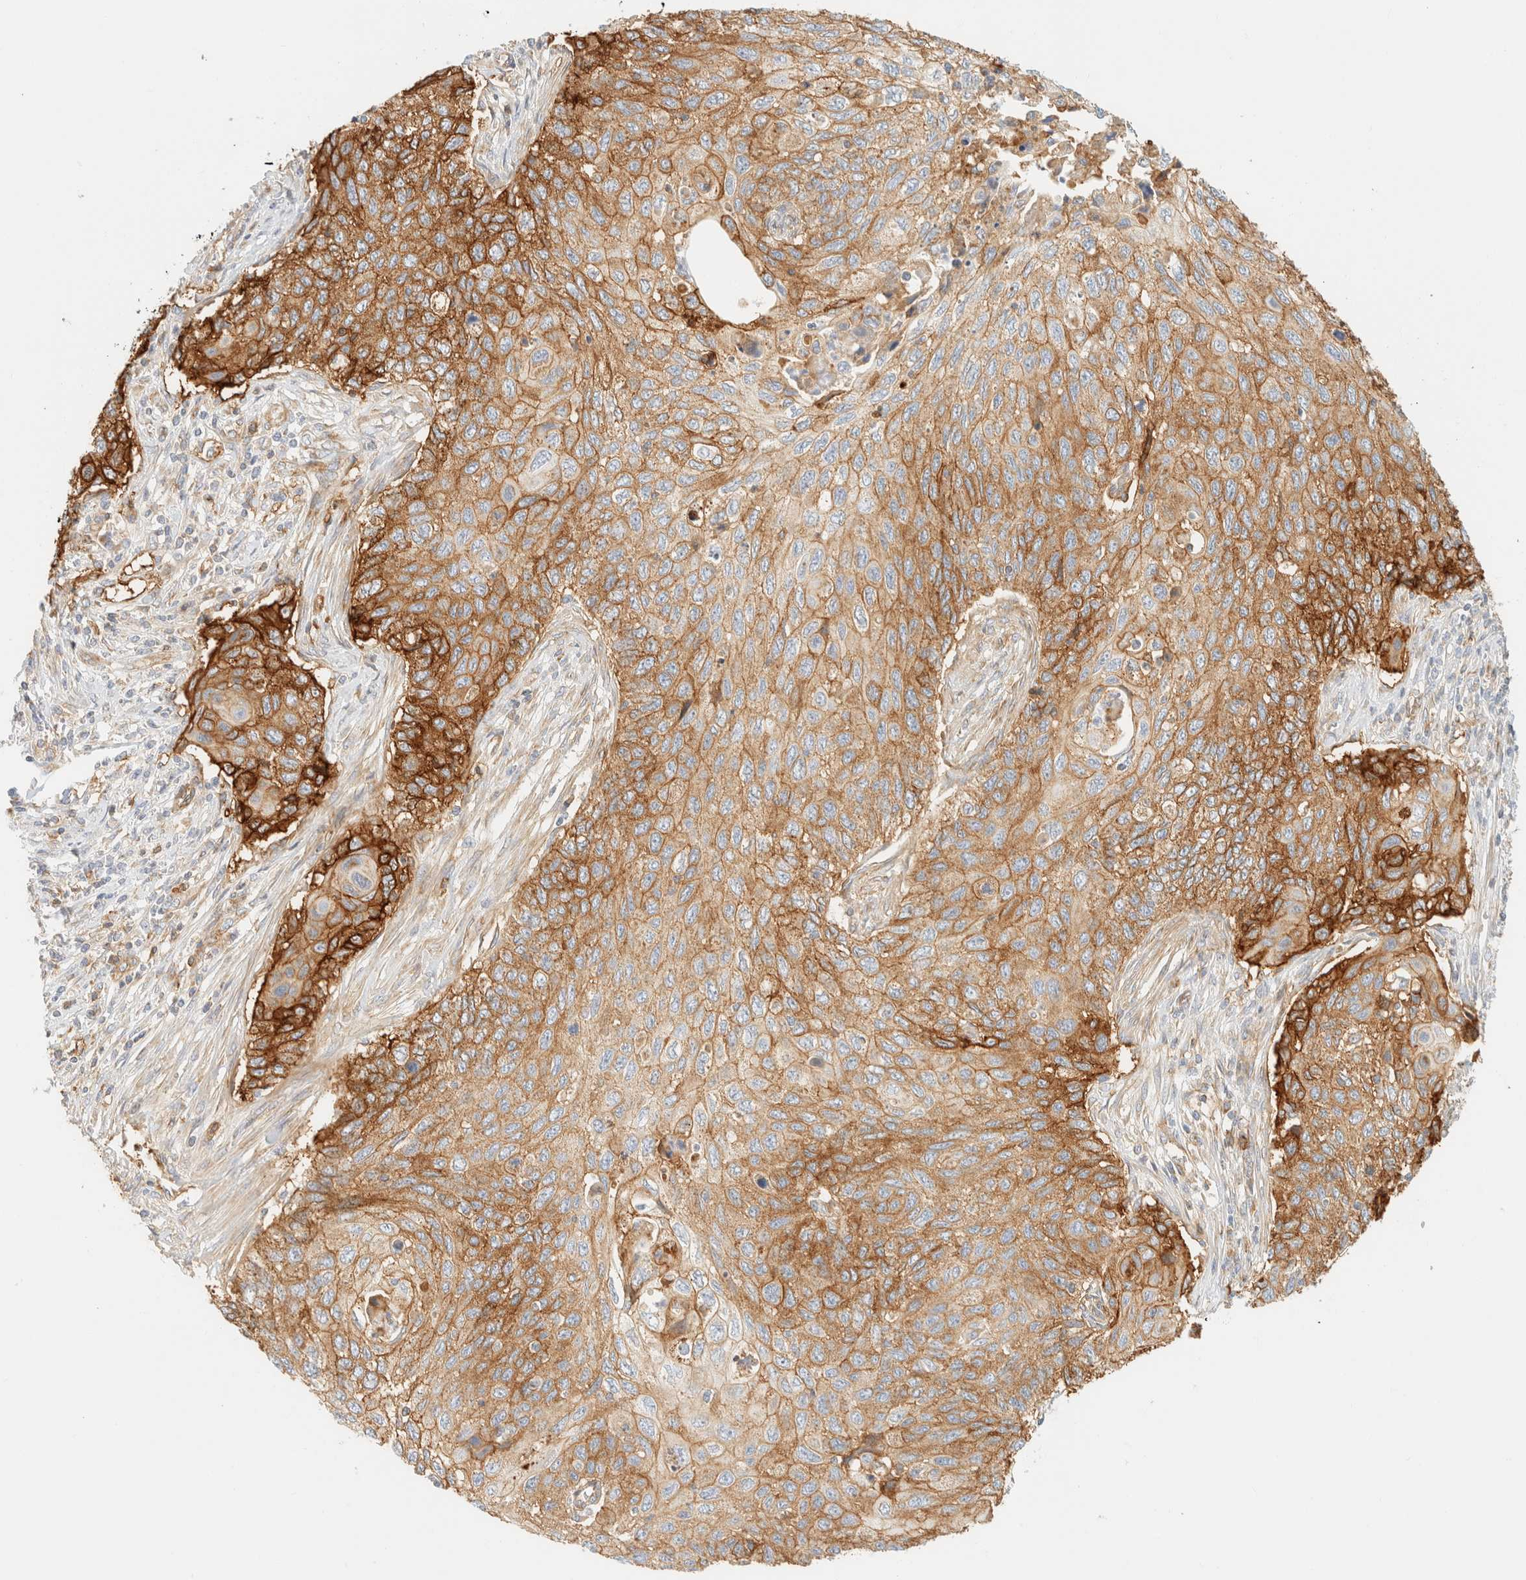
{"staining": {"intensity": "moderate", "quantity": ">75%", "location": "cytoplasmic/membranous"}, "tissue": "cervical cancer", "cell_type": "Tumor cells", "image_type": "cancer", "snomed": [{"axis": "morphology", "description": "Squamous cell carcinoma, NOS"}, {"axis": "topography", "description": "Cervix"}], "caption": "High-power microscopy captured an IHC photomicrograph of squamous cell carcinoma (cervical), revealing moderate cytoplasmic/membranous staining in approximately >75% of tumor cells.", "gene": "MRM3", "patient": {"sex": "female", "age": 70}}